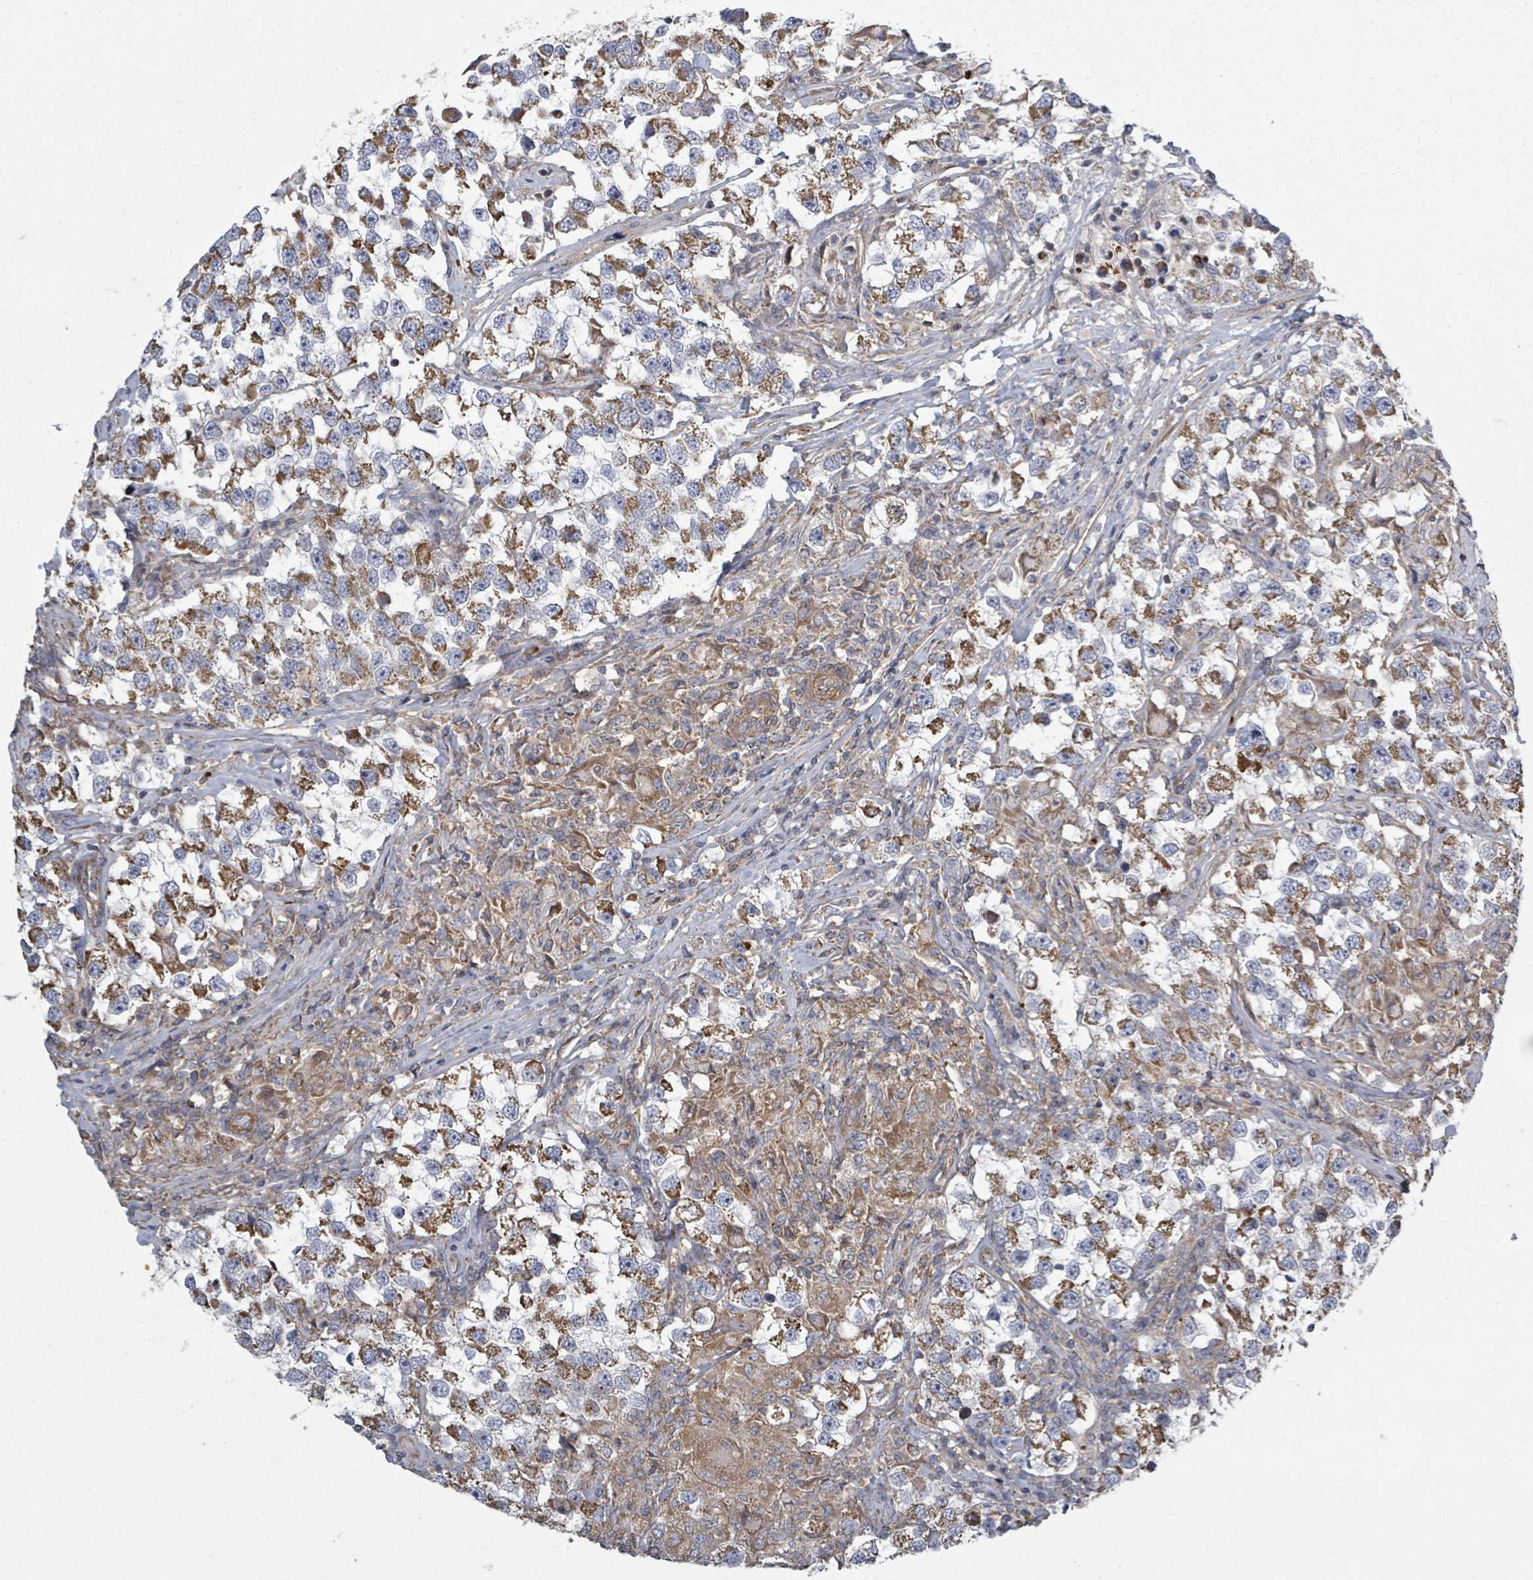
{"staining": {"intensity": "moderate", "quantity": "25%-75%", "location": "cytoplasmic/membranous"}, "tissue": "testis cancer", "cell_type": "Tumor cells", "image_type": "cancer", "snomed": [{"axis": "morphology", "description": "Seminoma, NOS"}, {"axis": "topography", "description": "Testis"}], "caption": "Seminoma (testis) stained with immunohistochemistry (IHC) reveals moderate cytoplasmic/membranous expression in approximately 25%-75% of tumor cells.", "gene": "ADCK1", "patient": {"sex": "male", "age": 46}}